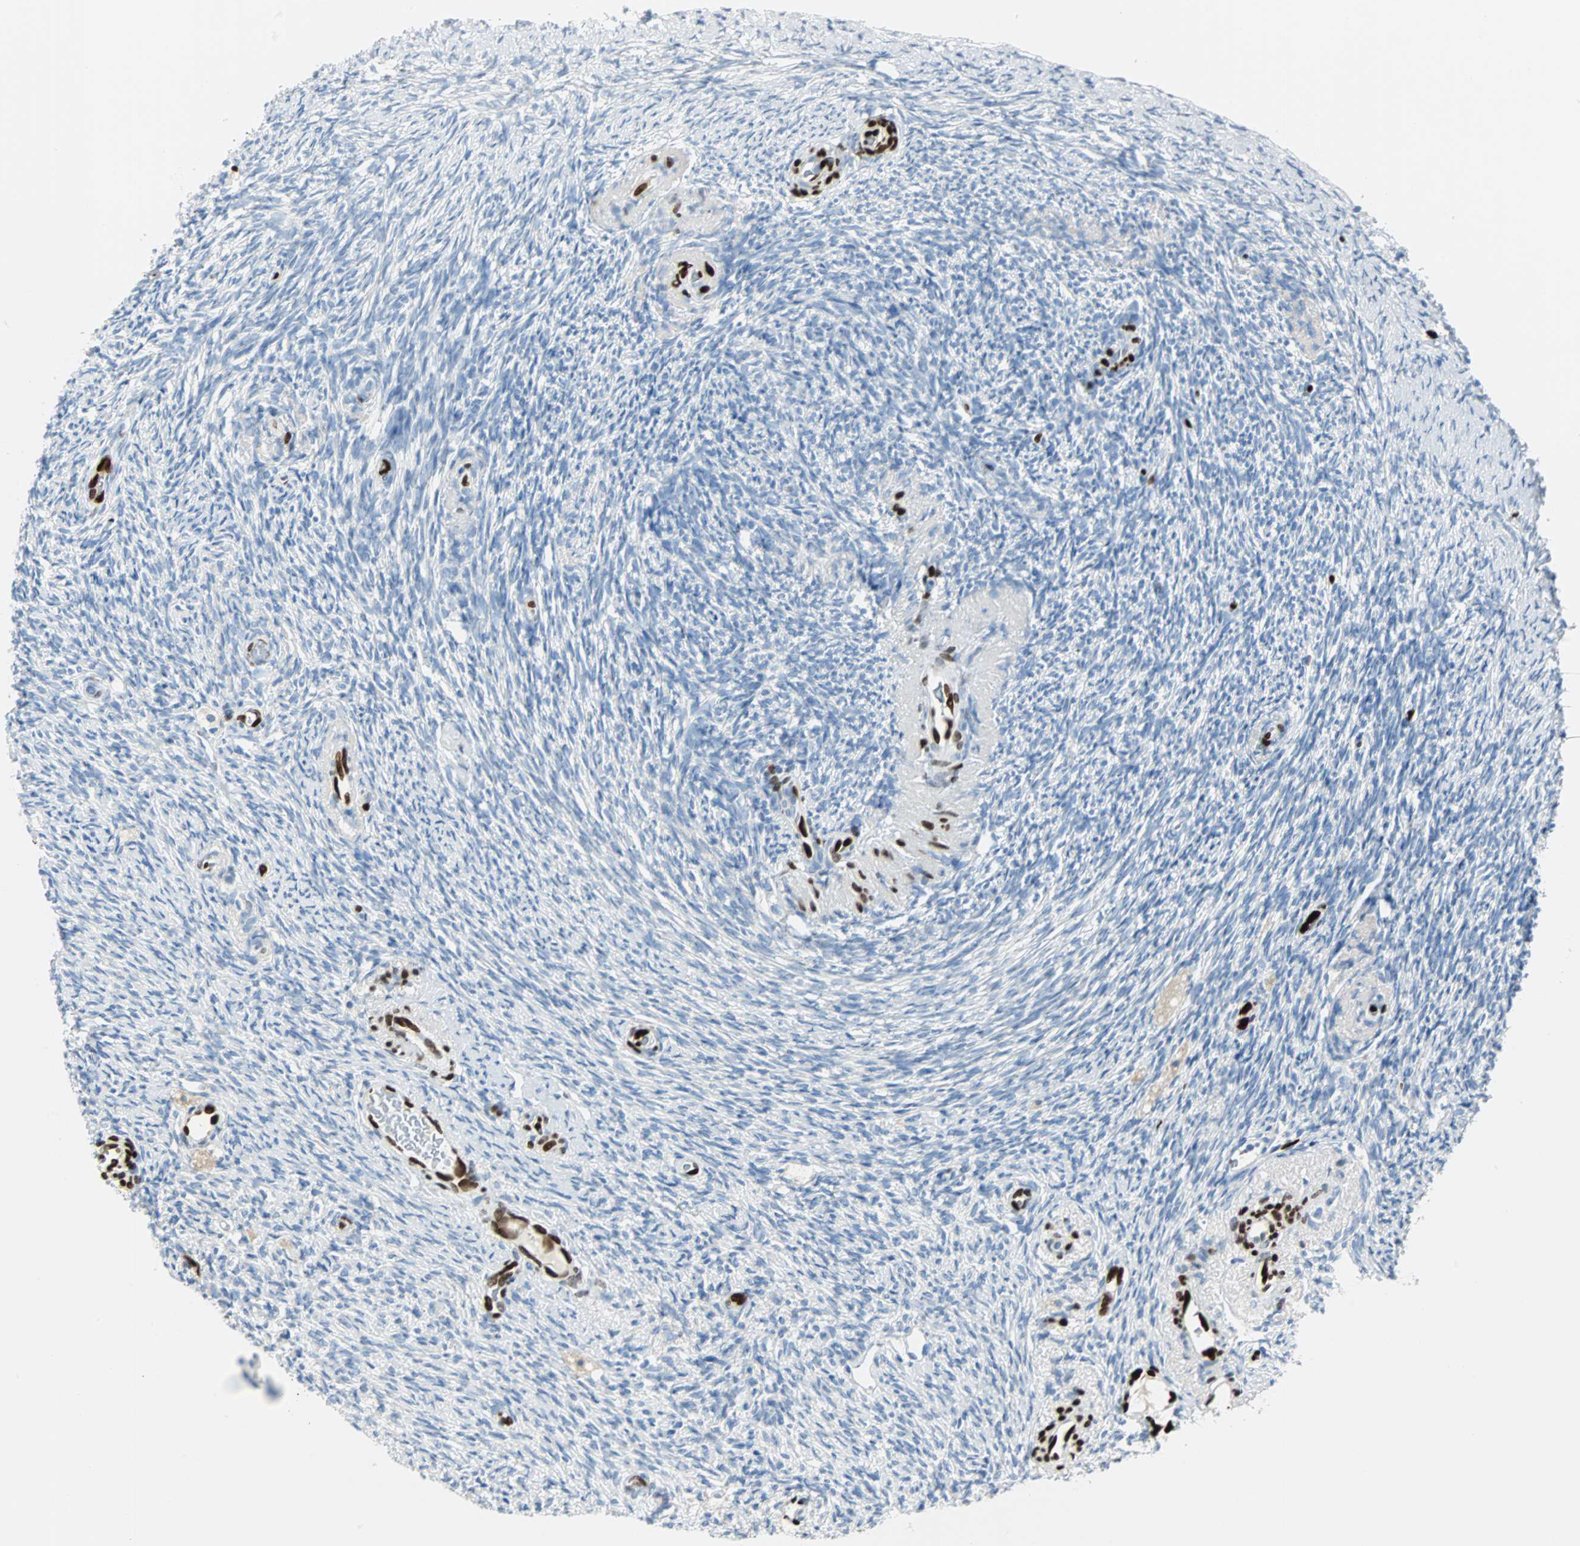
{"staining": {"intensity": "negative", "quantity": "none", "location": "none"}, "tissue": "ovary", "cell_type": "Ovarian stroma cells", "image_type": "normal", "snomed": [{"axis": "morphology", "description": "Normal tissue, NOS"}, {"axis": "topography", "description": "Ovary"}], "caption": "High magnification brightfield microscopy of benign ovary stained with DAB (3,3'-diaminobenzidine) (brown) and counterstained with hematoxylin (blue): ovarian stroma cells show no significant expression. The staining was performed using DAB to visualize the protein expression in brown, while the nuclei were stained in blue with hematoxylin (Magnification: 20x).", "gene": "IL33", "patient": {"sex": "female", "age": 60}}